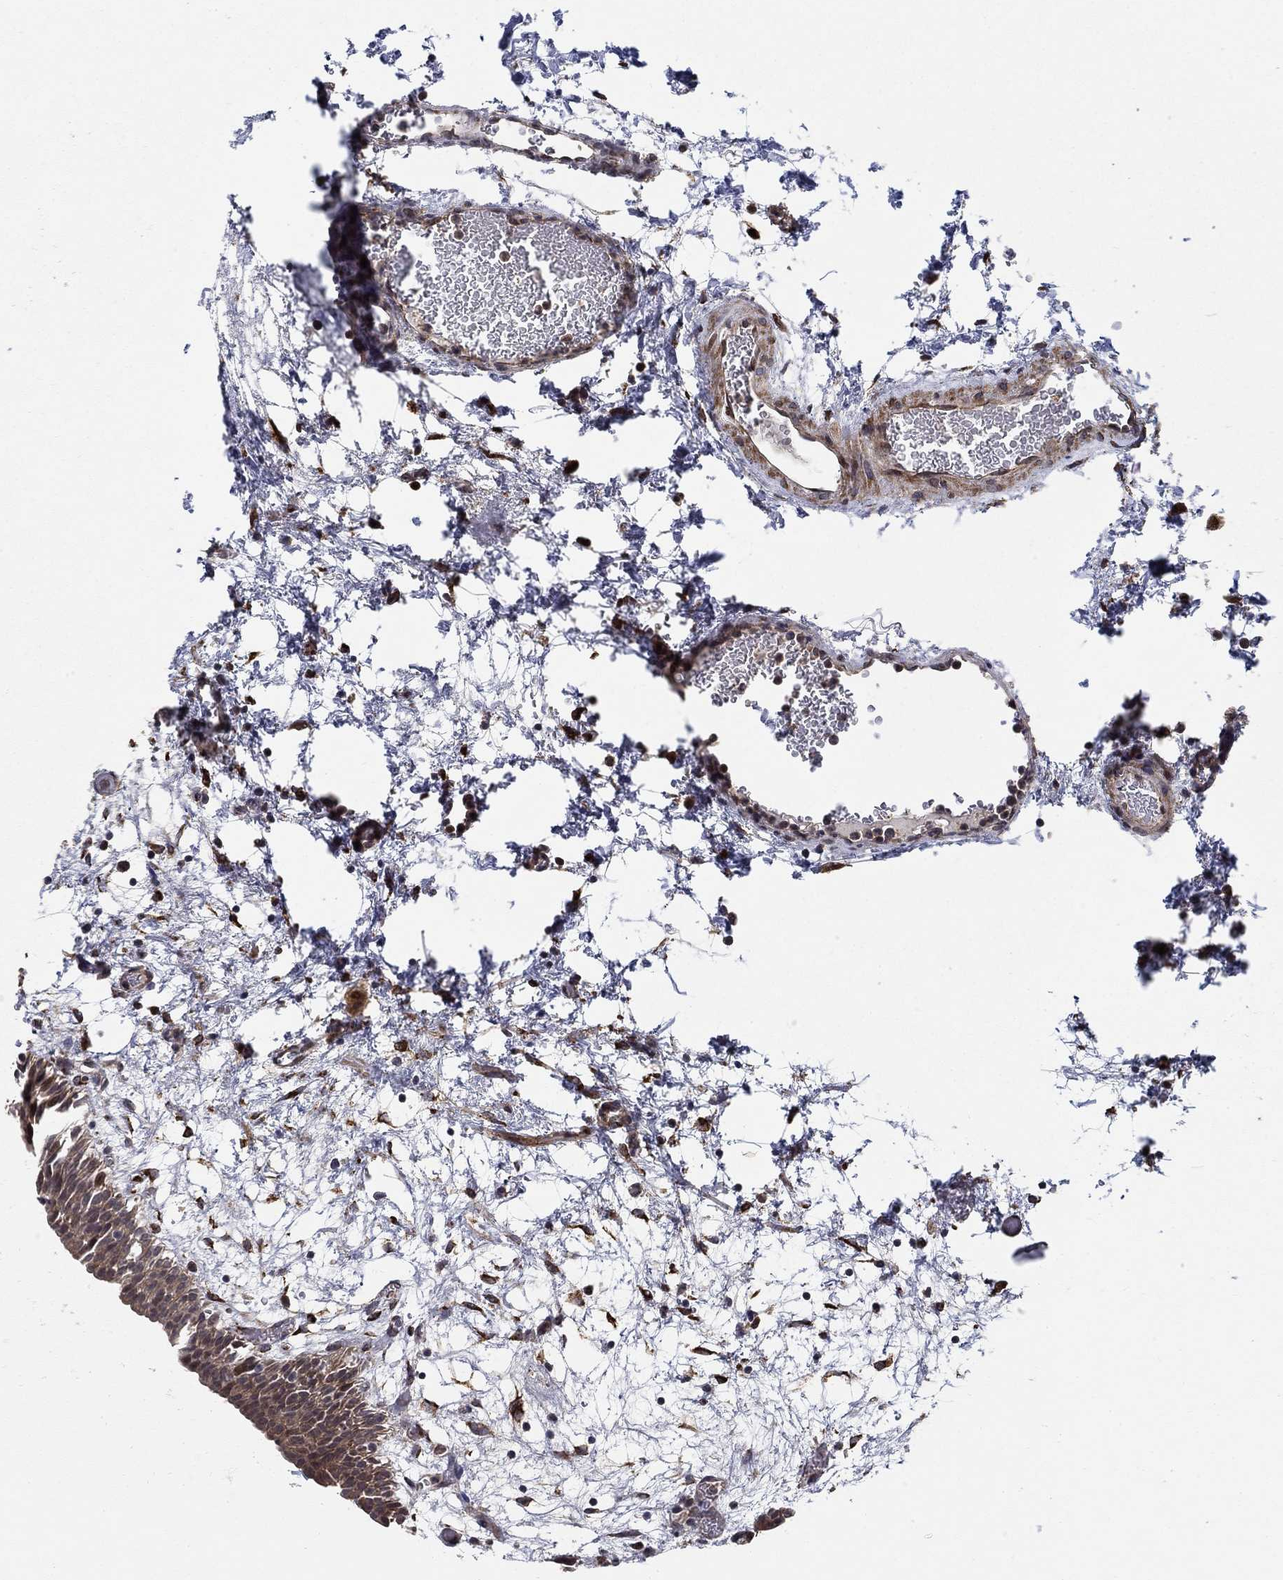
{"staining": {"intensity": "strong", "quantity": "<25%", "location": "nuclear"}, "tissue": "urinary bladder", "cell_type": "Urothelial cells", "image_type": "normal", "snomed": [{"axis": "morphology", "description": "Normal tissue, NOS"}, {"axis": "topography", "description": "Urinary bladder"}], "caption": "Unremarkable urinary bladder shows strong nuclear staining in about <25% of urothelial cells.", "gene": "ZNF594", "patient": {"sex": "male", "age": 76}}